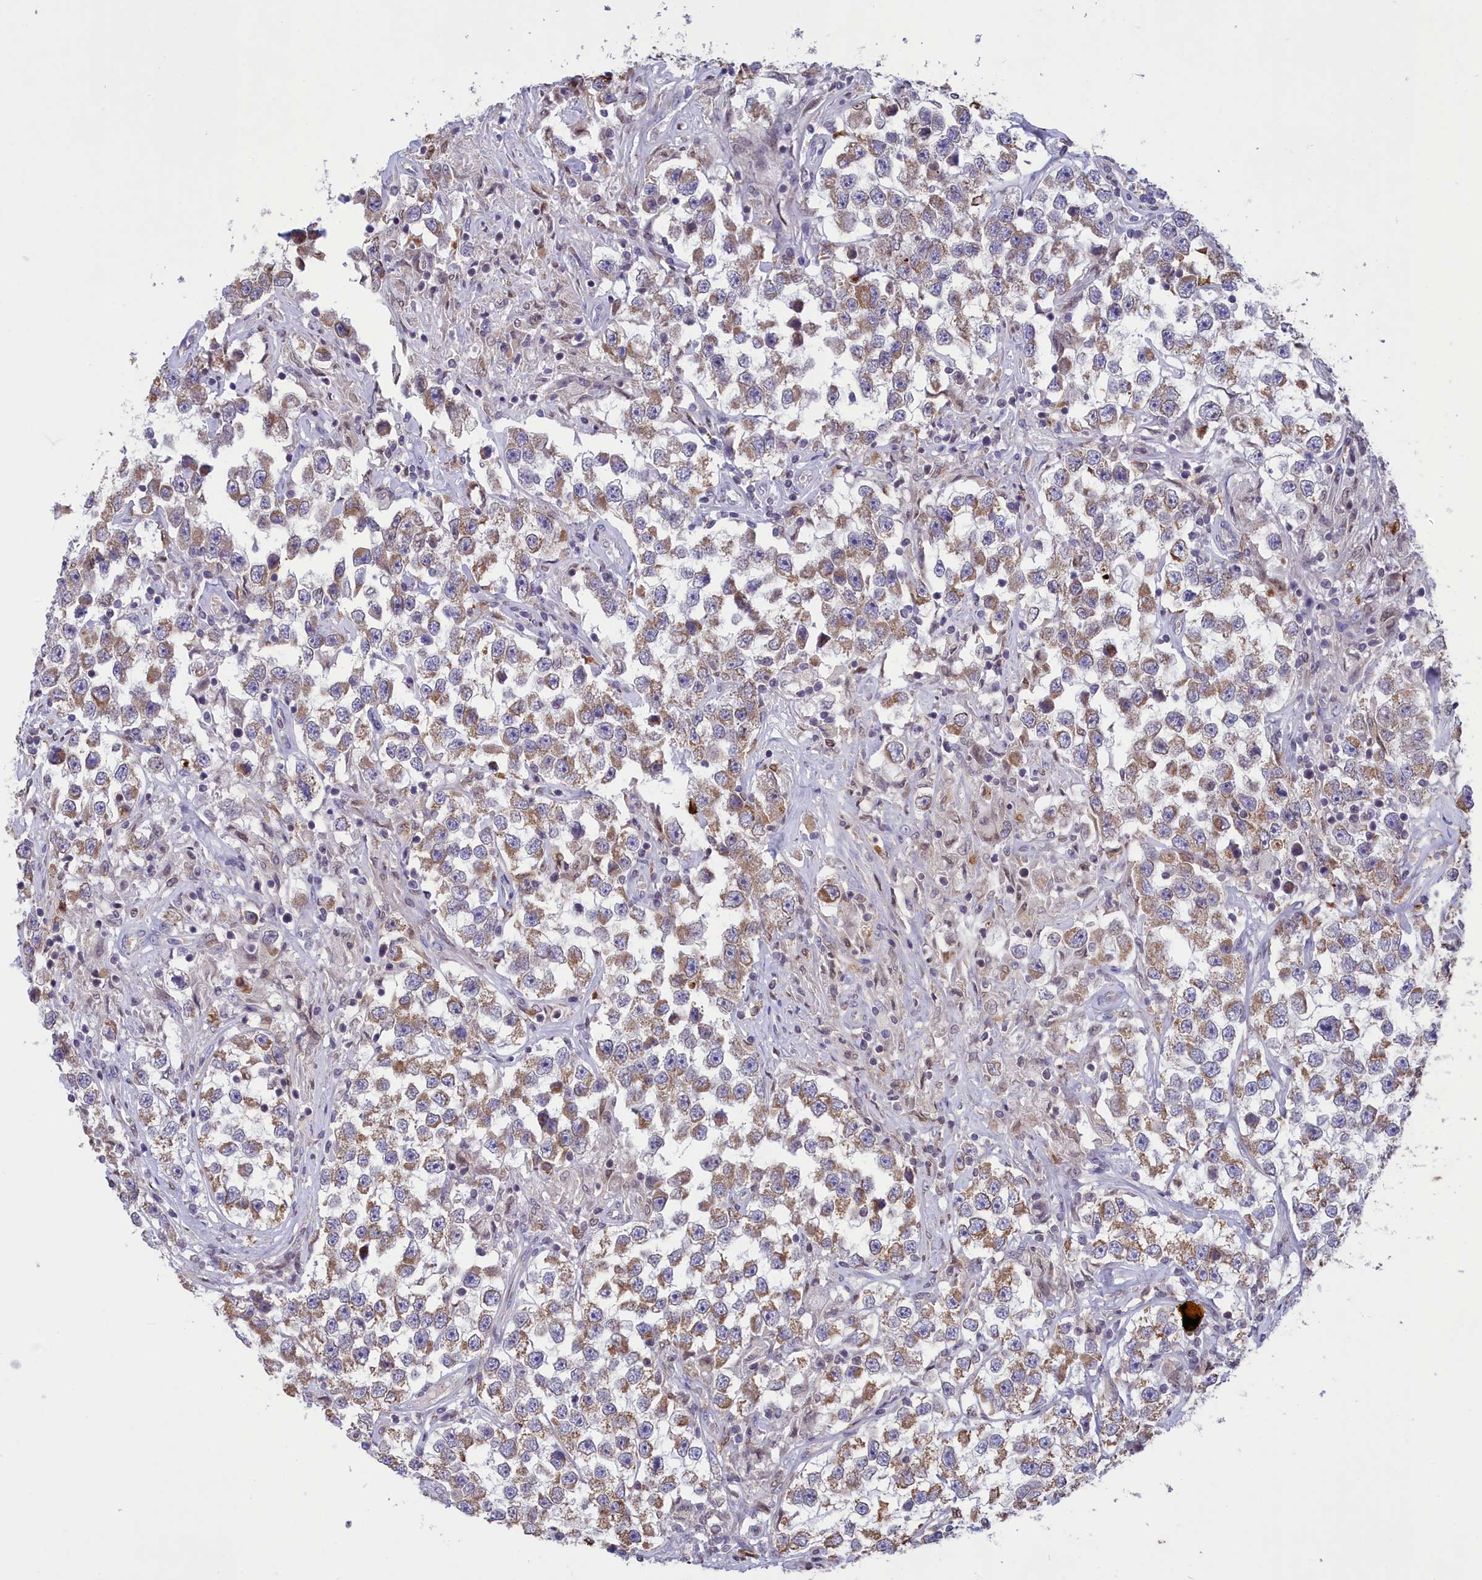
{"staining": {"intensity": "weak", "quantity": "25%-75%", "location": "cytoplasmic/membranous"}, "tissue": "testis cancer", "cell_type": "Tumor cells", "image_type": "cancer", "snomed": [{"axis": "morphology", "description": "Seminoma, NOS"}, {"axis": "topography", "description": "Testis"}], "caption": "High-magnification brightfield microscopy of seminoma (testis) stained with DAB (3,3'-diaminobenzidine) (brown) and counterstained with hematoxylin (blue). tumor cells exhibit weak cytoplasmic/membranous staining is present in approximately25%-75% of cells. The staining is performed using DAB (3,3'-diaminobenzidine) brown chromogen to label protein expression. The nuclei are counter-stained blue using hematoxylin.", "gene": "PKHD1L1", "patient": {"sex": "male", "age": 46}}